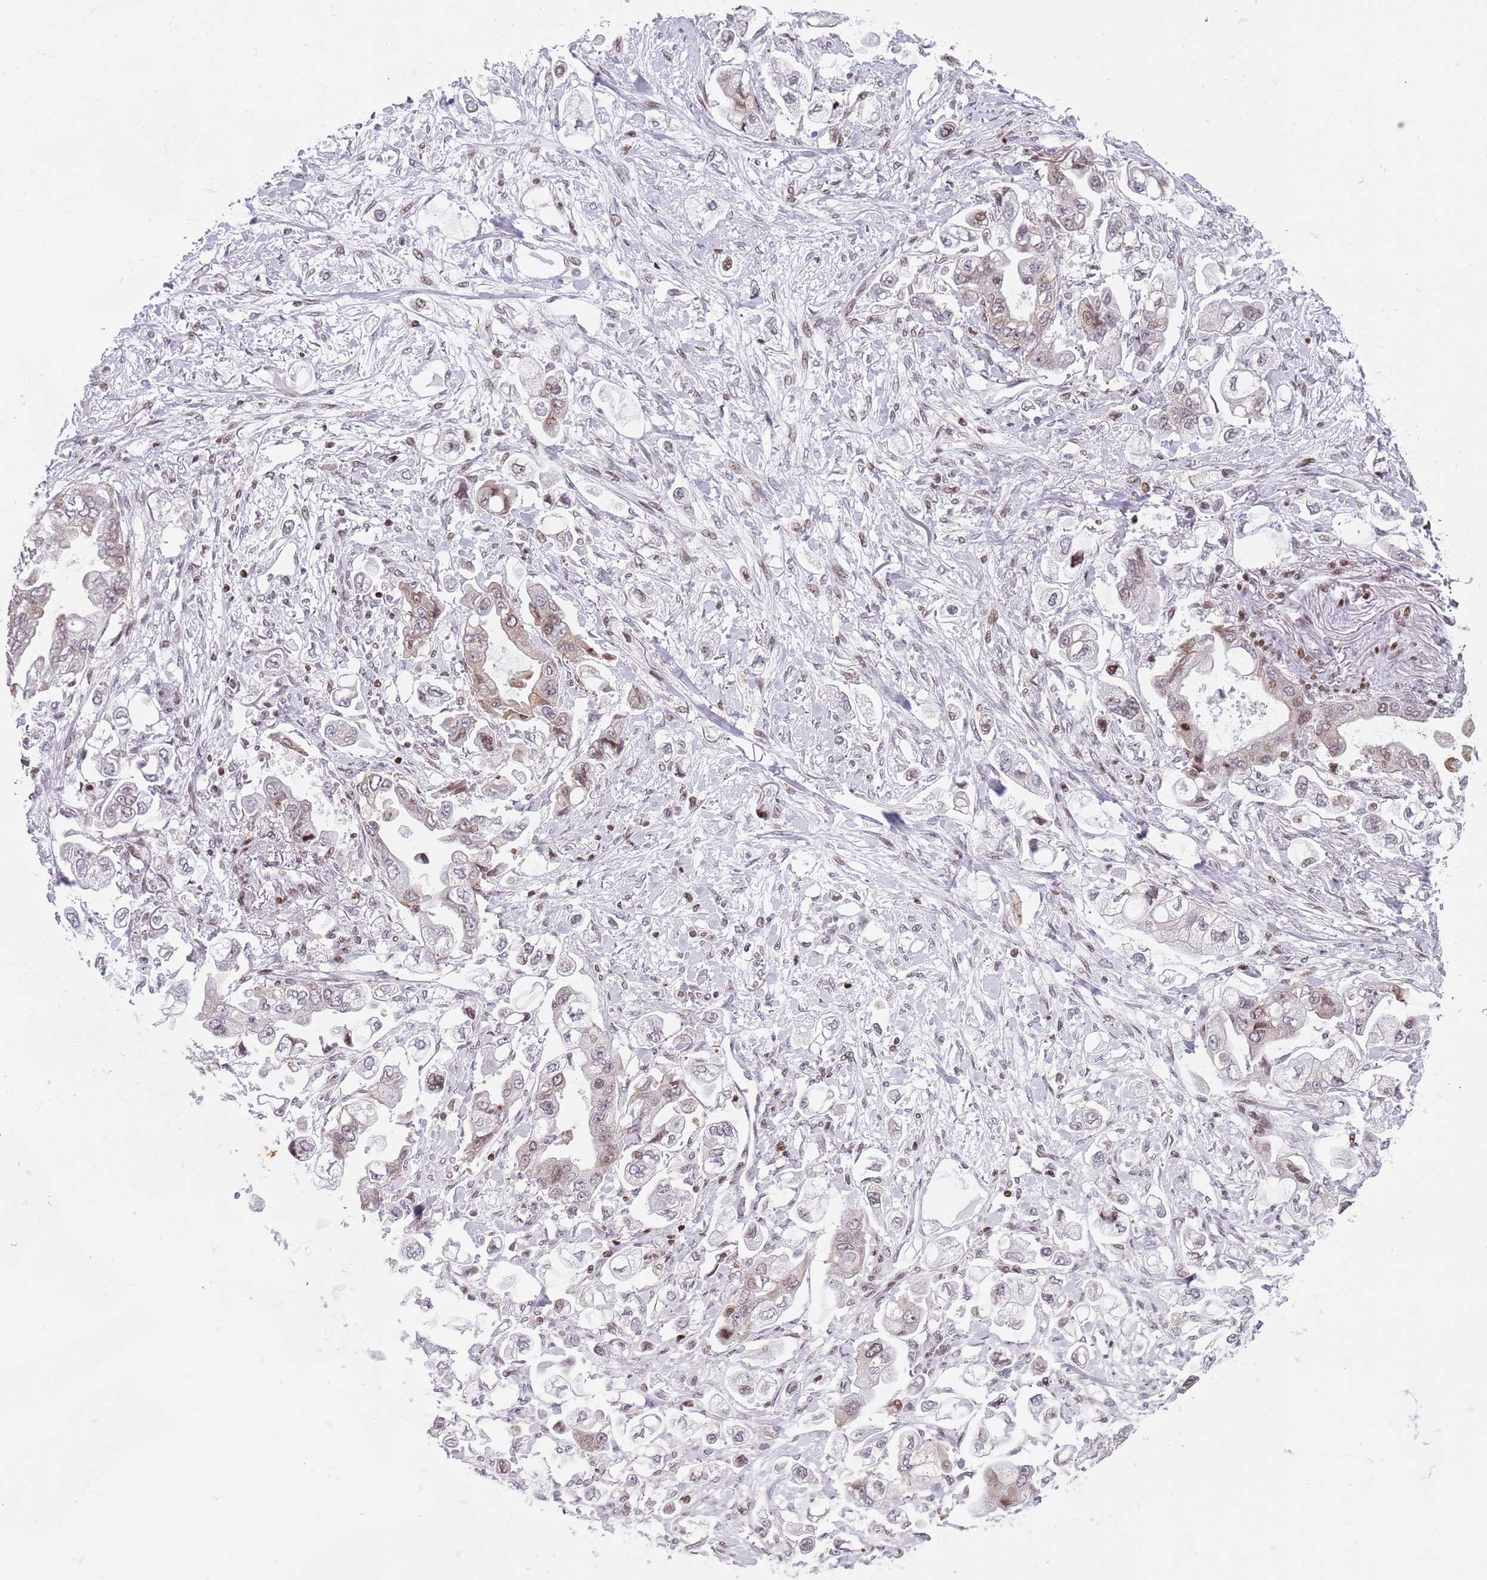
{"staining": {"intensity": "moderate", "quantity": "<25%", "location": "nuclear"}, "tissue": "stomach cancer", "cell_type": "Tumor cells", "image_type": "cancer", "snomed": [{"axis": "morphology", "description": "Adenocarcinoma, NOS"}, {"axis": "topography", "description": "Stomach"}], "caption": "Protein analysis of stomach adenocarcinoma tissue exhibits moderate nuclear positivity in about <25% of tumor cells. The protein is stained brown, and the nuclei are stained in blue (DAB (3,3'-diaminobenzidine) IHC with brightfield microscopy, high magnification).", "gene": "HDAC8", "patient": {"sex": "male", "age": 62}}